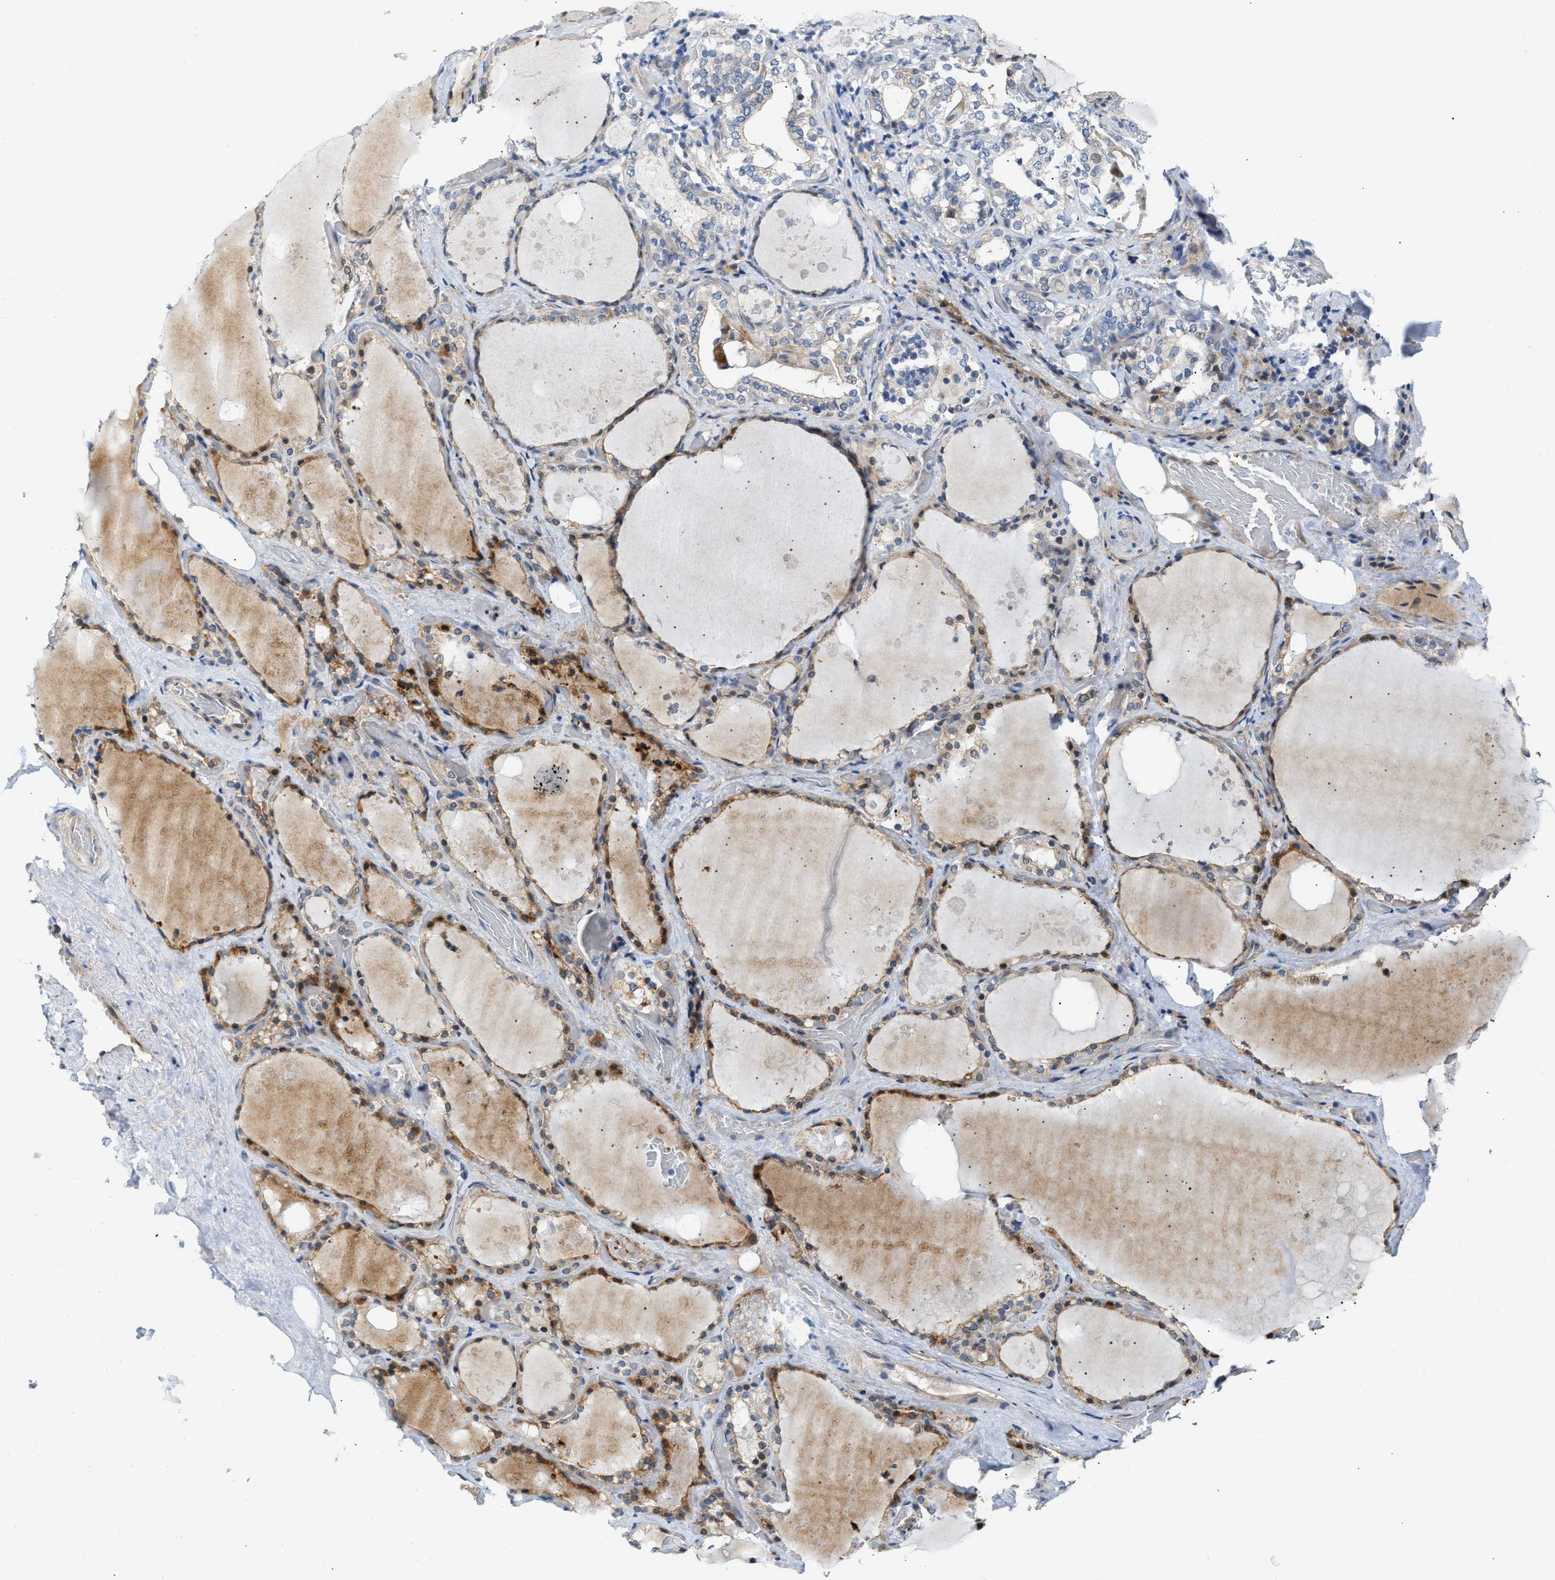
{"staining": {"intensity": "moderate", "quantity": ">75%", "location": "cytoplasmic/membranous"}, "tissue": "thyroid gland", "cell_type": "Glandular cells", "image_type": "normal", "snomed": [{"axis": "morphology", "description": "Normal tissue, NOS"}, {"axis": "topography", "description": "Thyroid gland"}], "caption": "A photomicrograph of human thyroid gland stained for a protein exhibits moderate cytoplasmic/membranous brown staining in glandular cells. The staining is performed using DAB brown chromogen to label protein expression. The nuclei are counter-stained blue using hematoxylin.", "gene": "FHL1", "patient": {"sex": "male", "age": 61}}